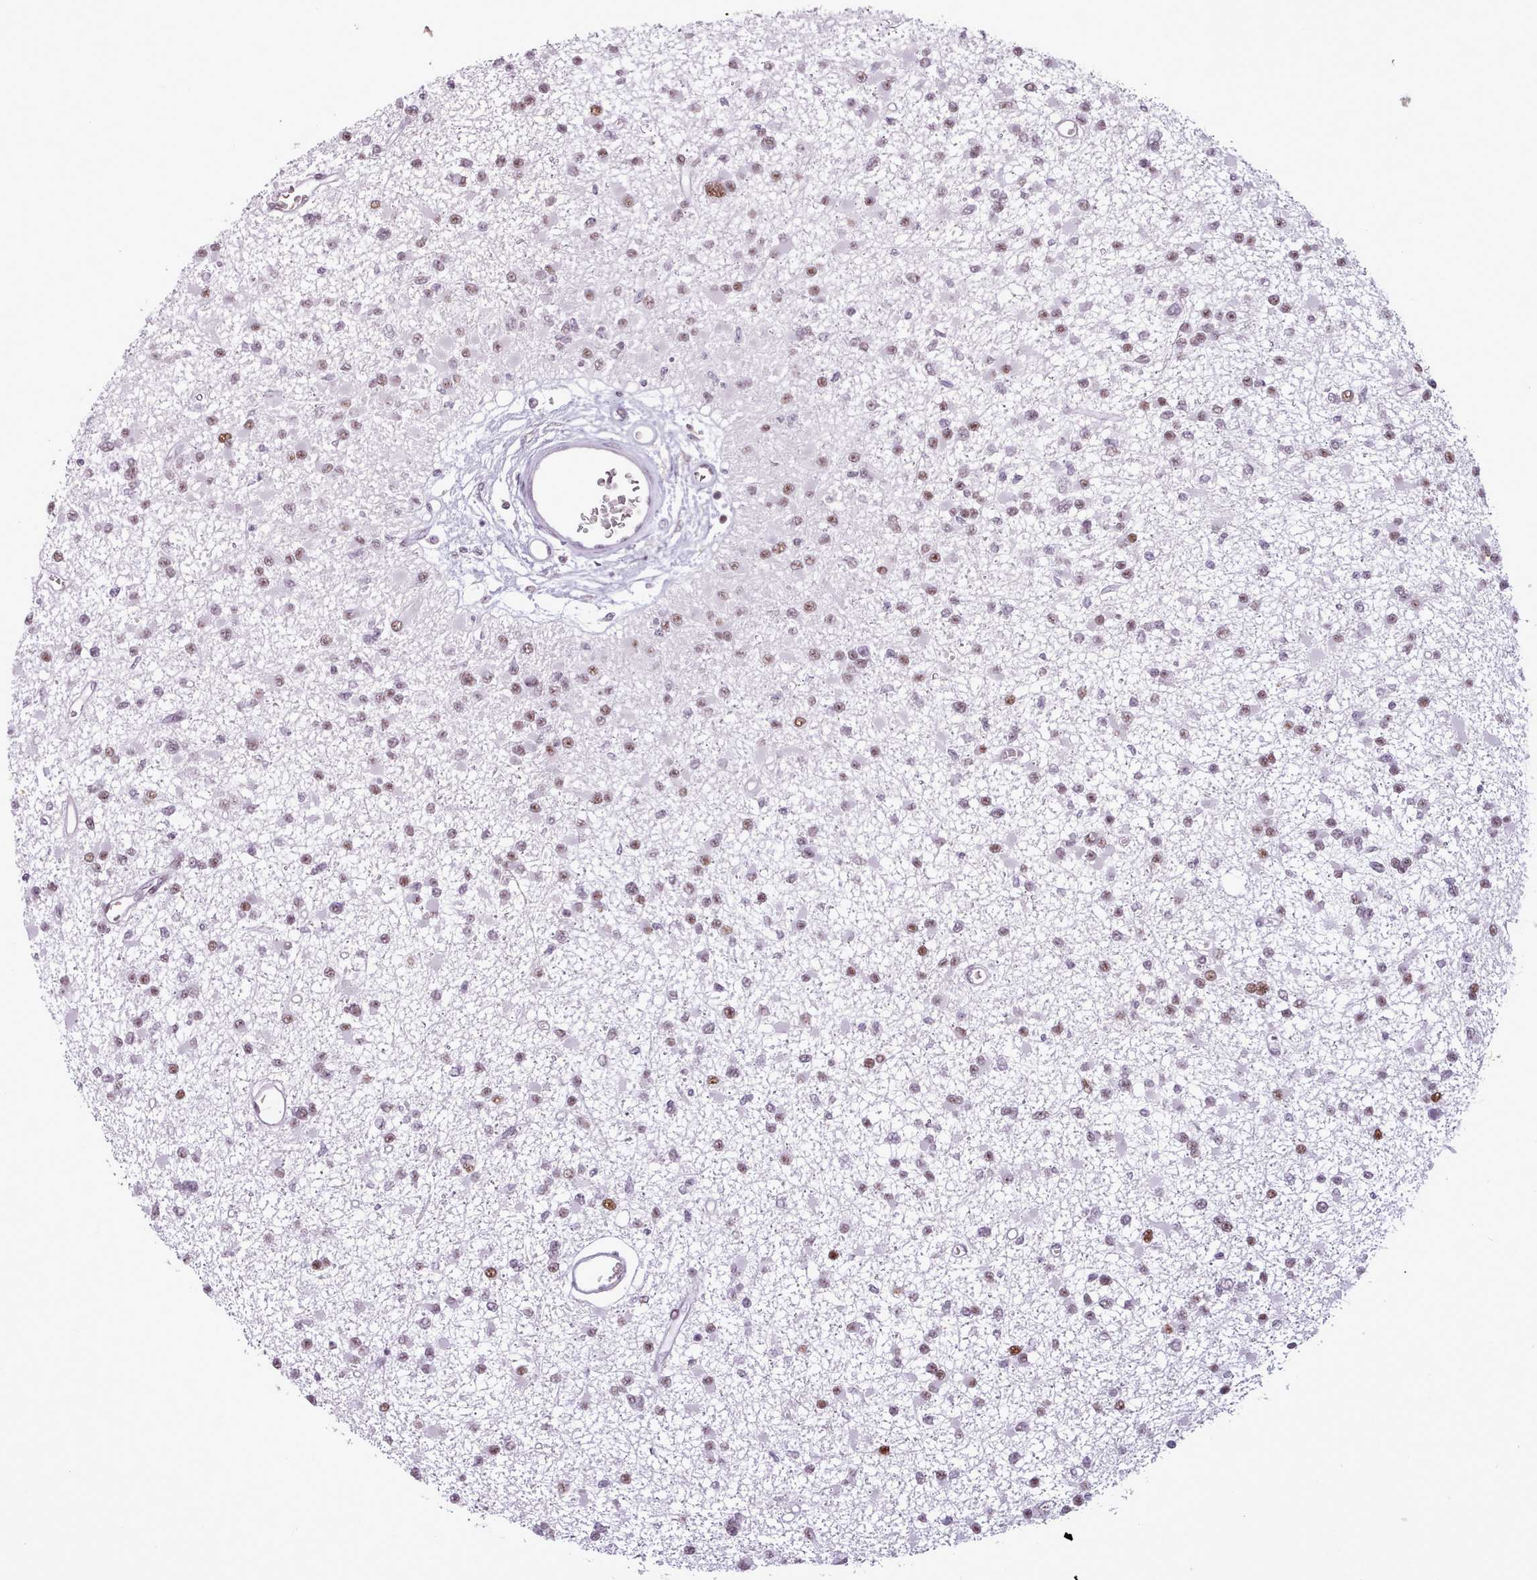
{"staining": {"intensity": "moderate", "quantity": ">75%", "location": "nuclear"}, "tissue": "glioma", "cell_type": "Tumor cells", "image_type": "cancer", "snomed": [{"axis": "morphology", "description": "Glioma, malignant, Low grade"}, {"axis": "topography", "description": "Brain"}], "caption": "Malignant glioma (low-grade) stained with a protein marker exhibits moderate staining in tumor cells.", "gene": "SRSF4", "patient": {"sex": "female", "age": 22}}